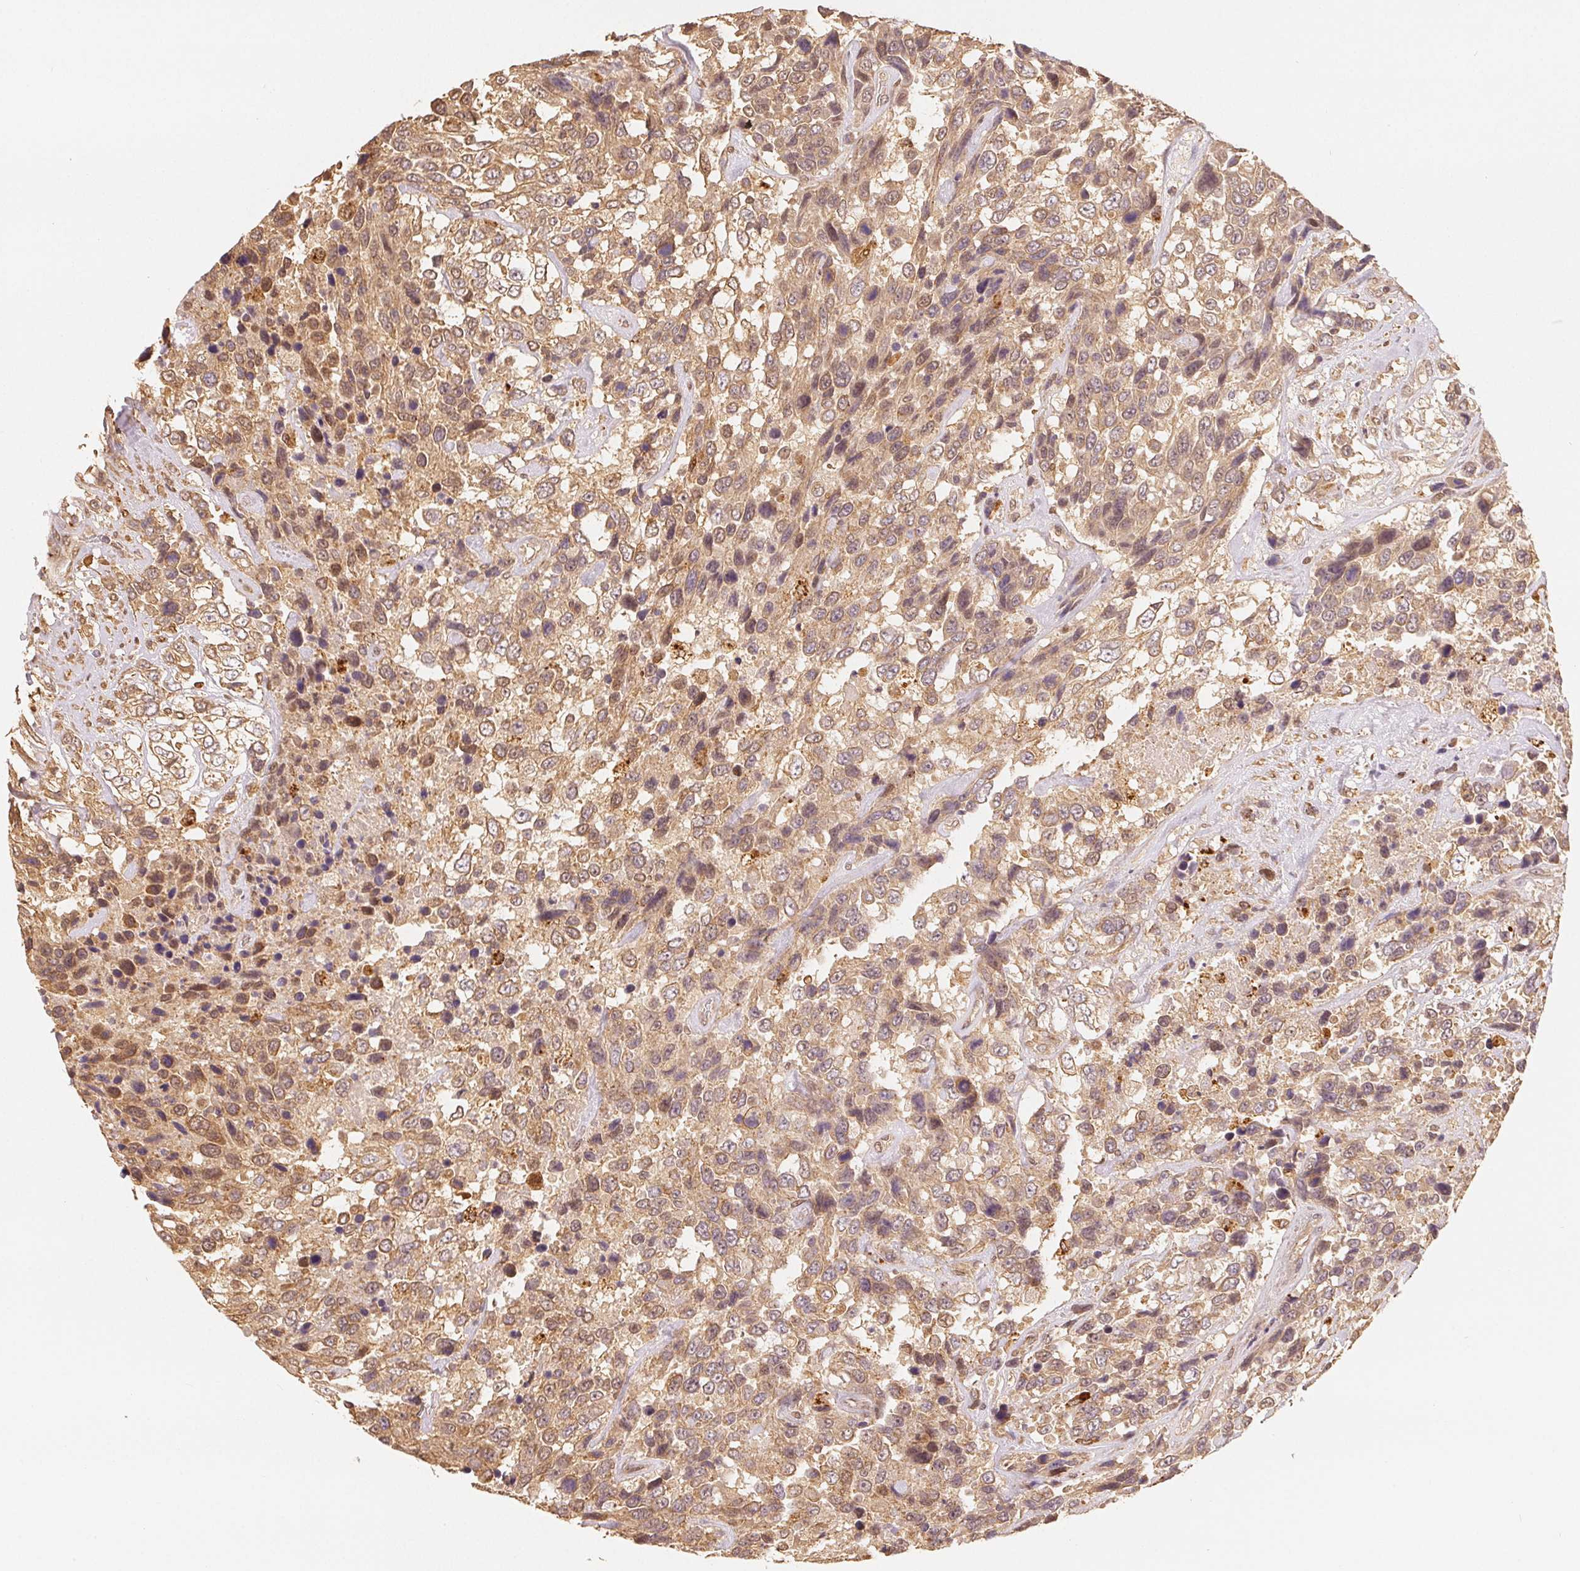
{"staining": {"intensity": "moderate", "quantity": ">75%", "location": "cytoplasmic/membranous,nuclear"}, "tissue": "urothelial cancer", "cell_type": "Tumor cells", "image_type": "cancer", "snomed": [{"axis": "morphology", "description": "Urothelial carcinoma, High grade"}, {"axis": "topography", "description": "Urinary bladder"}], "caption": "Moderate cytoplasmic/membranous and nuclear protein staining is present in approximately >75% of tumor cells in urothelial carcinoma (high-grade).", "gene": "GUSB", "patient": {"sex": "female", "age": 70}}